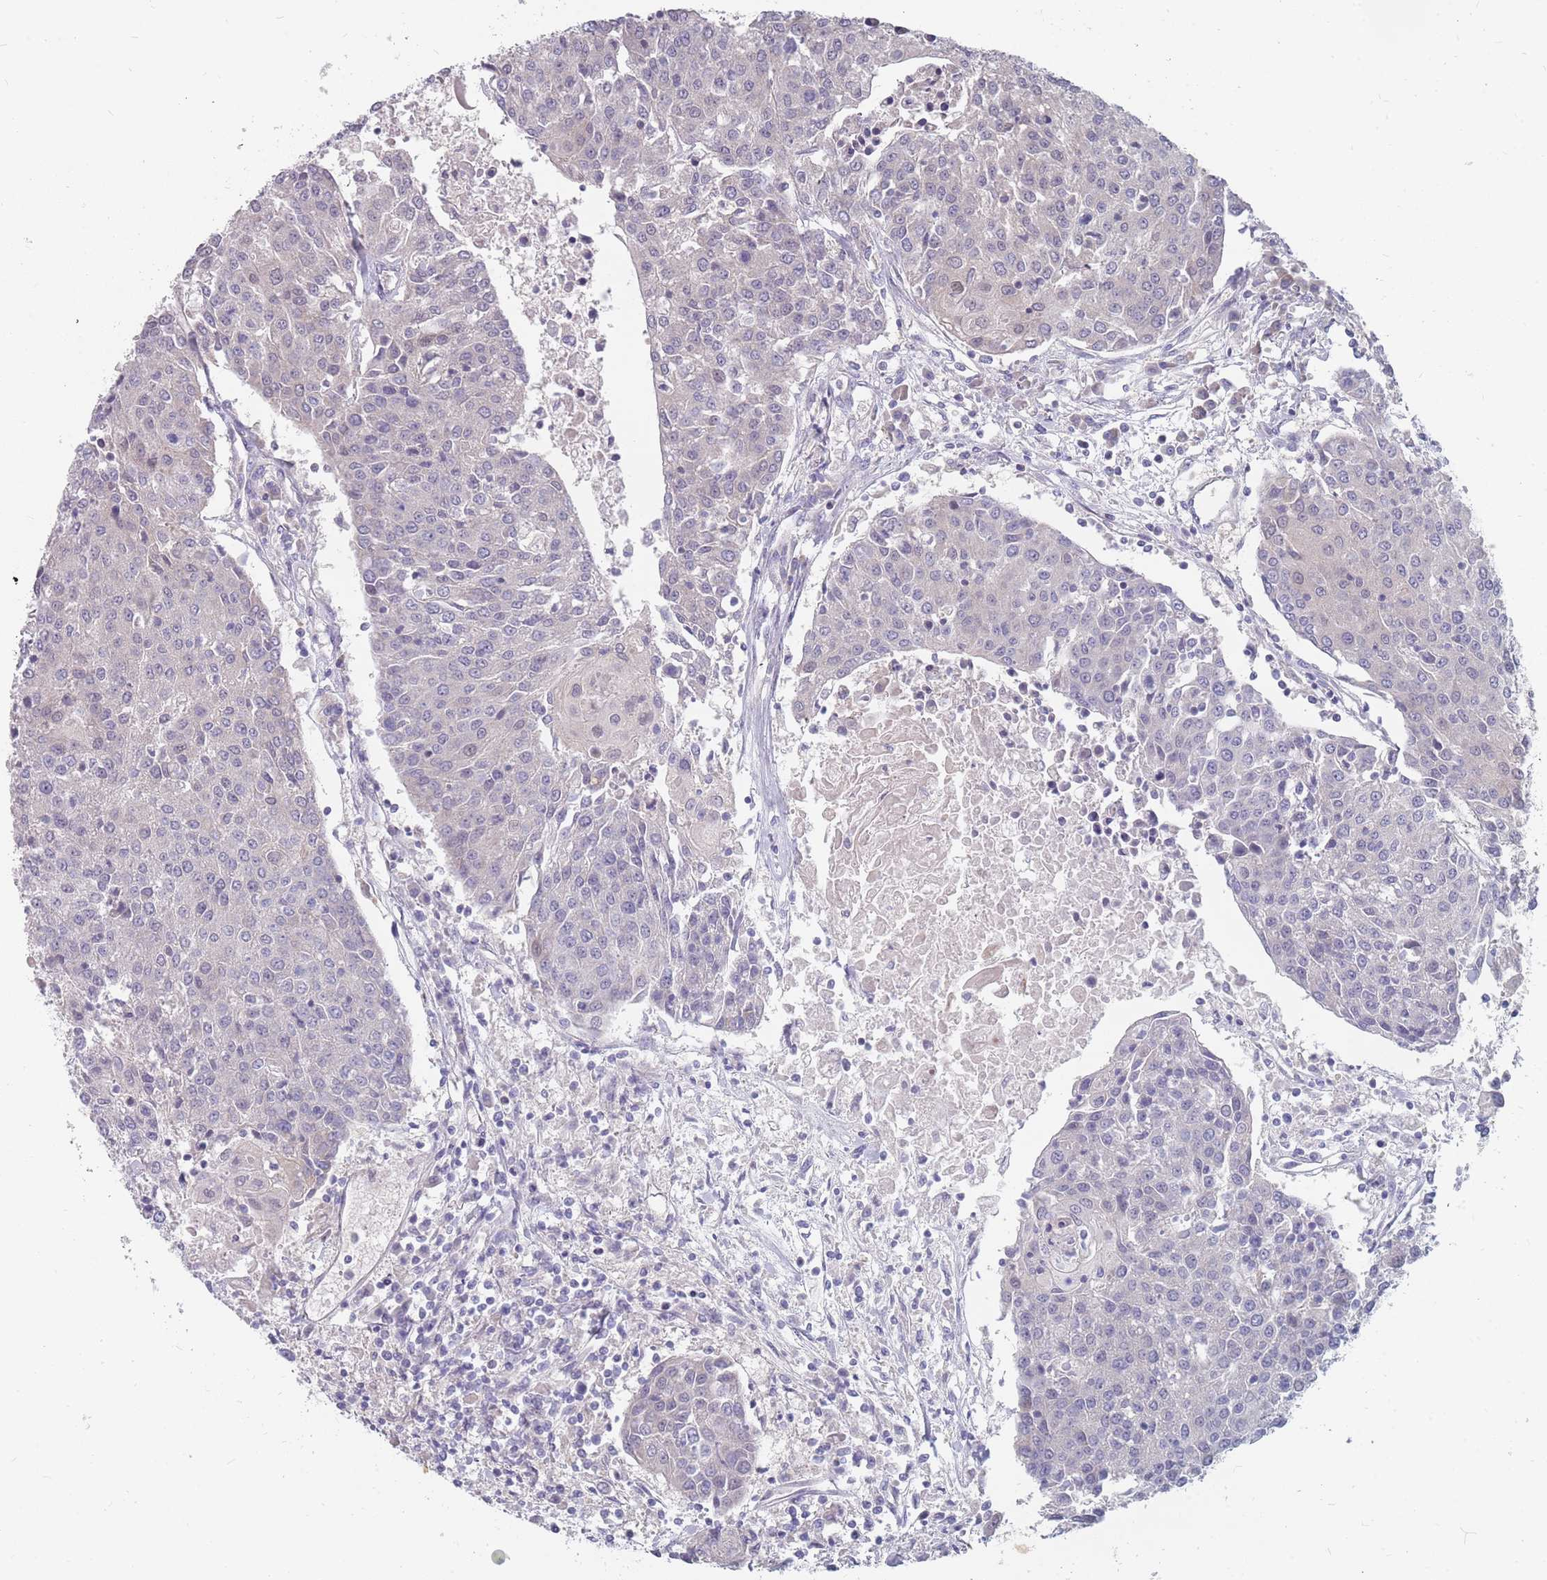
{"staining": {"intensity": "negative", "quantity": "none", "location": "none"}, "tissue": "urothelial cancer", "cell_type": "Tumor cells", "image_type": "cancer", "snomed": [{"axis": "morphology", "description": "Urothelial carcinoma, High grade"}, {"axis": "topography", "description": "Urinary bladder"}], "caption": "Protein analysis of high-grade urothelial carcinoma demonstrates no significant expression in tumor cells.", "gene": "CMTR2", "patient": {"sex": "female", "age": 85}}